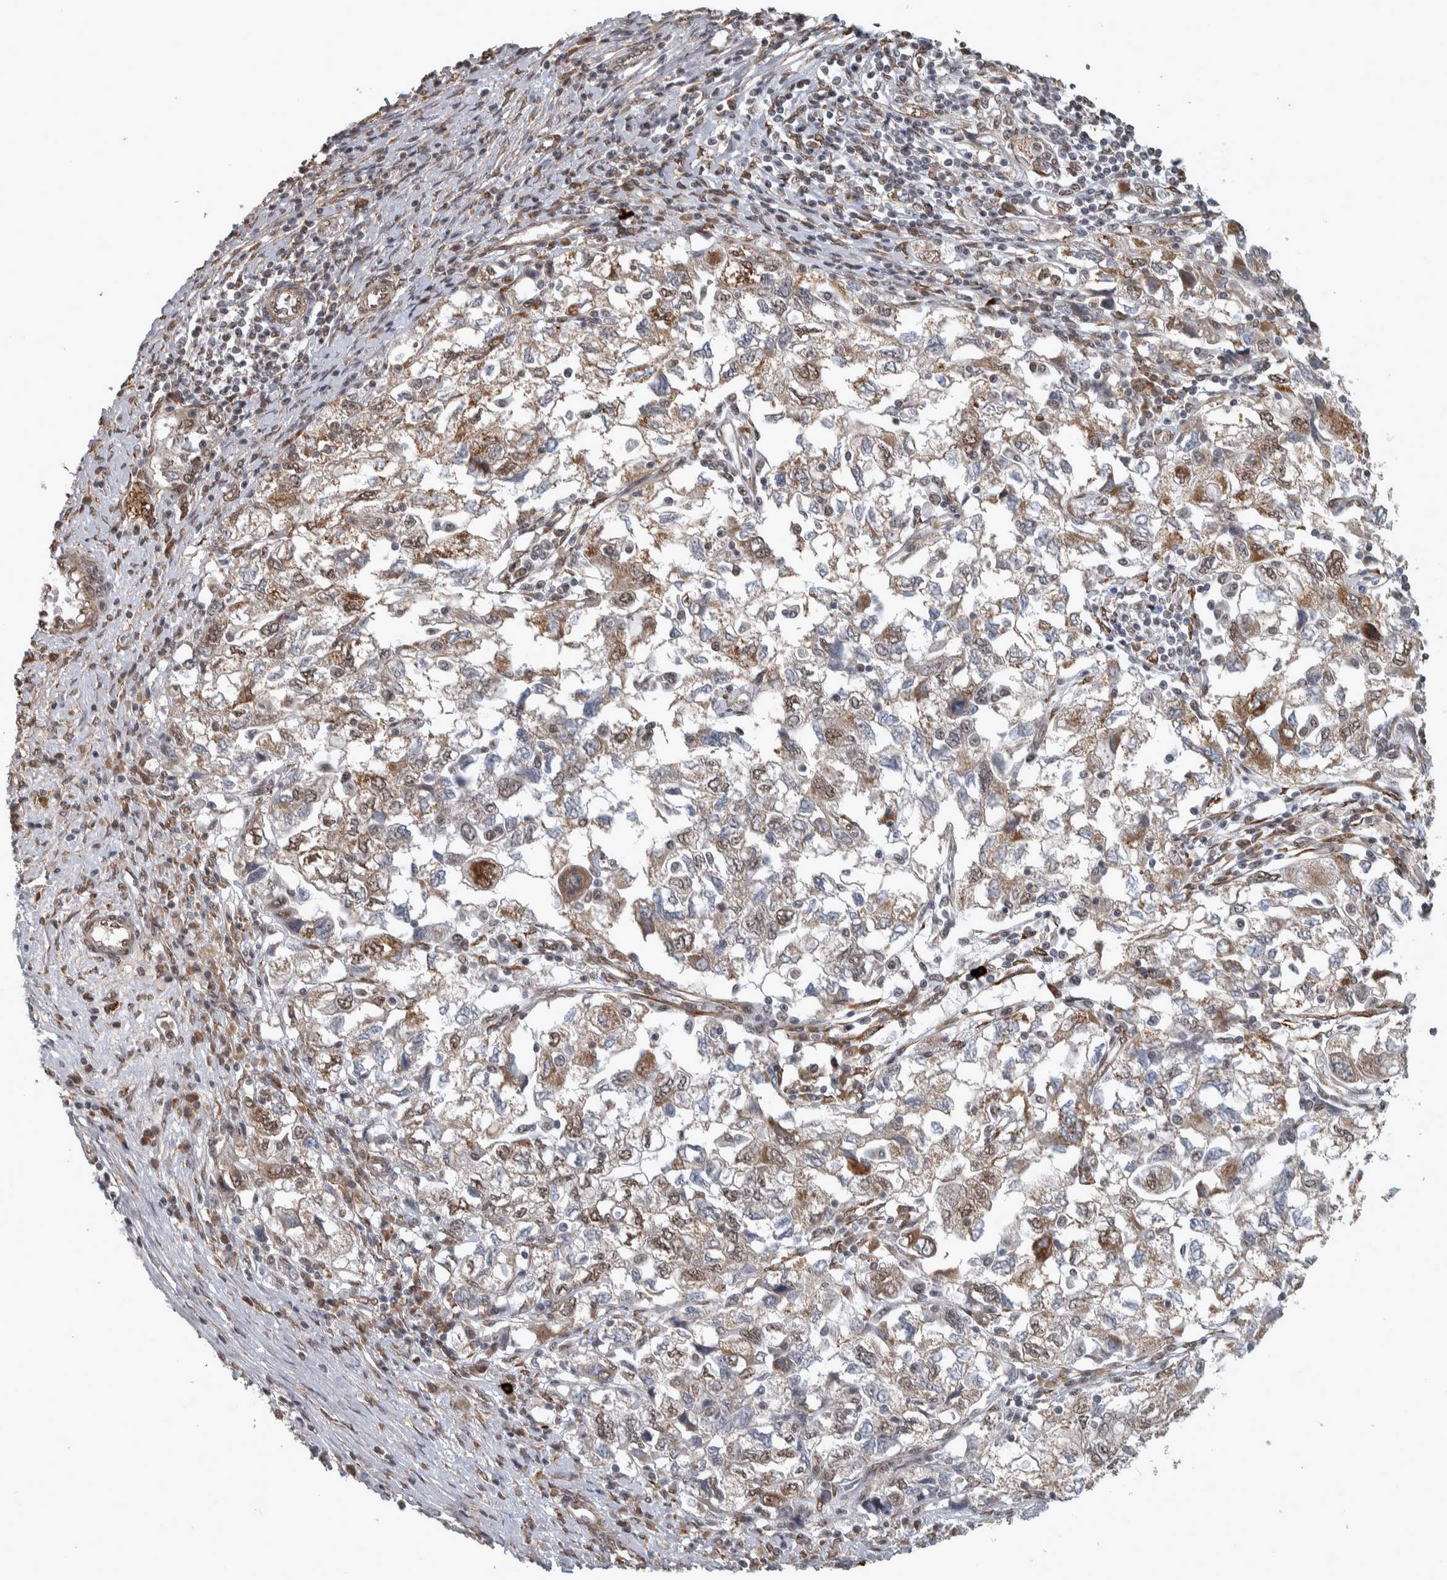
{"staining": {"intensity": "moderate", "quantity": "25%-75%", "location": "cytoplasmic/membranous"}, "tissue": "ovarian cancer", "cell_type": "Tumor cells", "image_type": "cancer", "snomed": [{"axis": "morphology", "description": "Carcinoma, NOS"}, {"axis": "morphology", "description": "Cystadenocarcinoma, serous, NOS"}, {"axis": "topography", "description": "Ovary"}], "caption": "Immunohistochemical staining of human ovarian carcinoma reveals medium levels of moderate cytoplasmic/membranous staining in approximately 25%-75% of tumor cells. Using DAB (brown) and hematoxylin (blue) stains, captured at high magnification using brightfield microscopy.", "gene": "DDX42", "patient": {"sex": "female", "age": 69}}